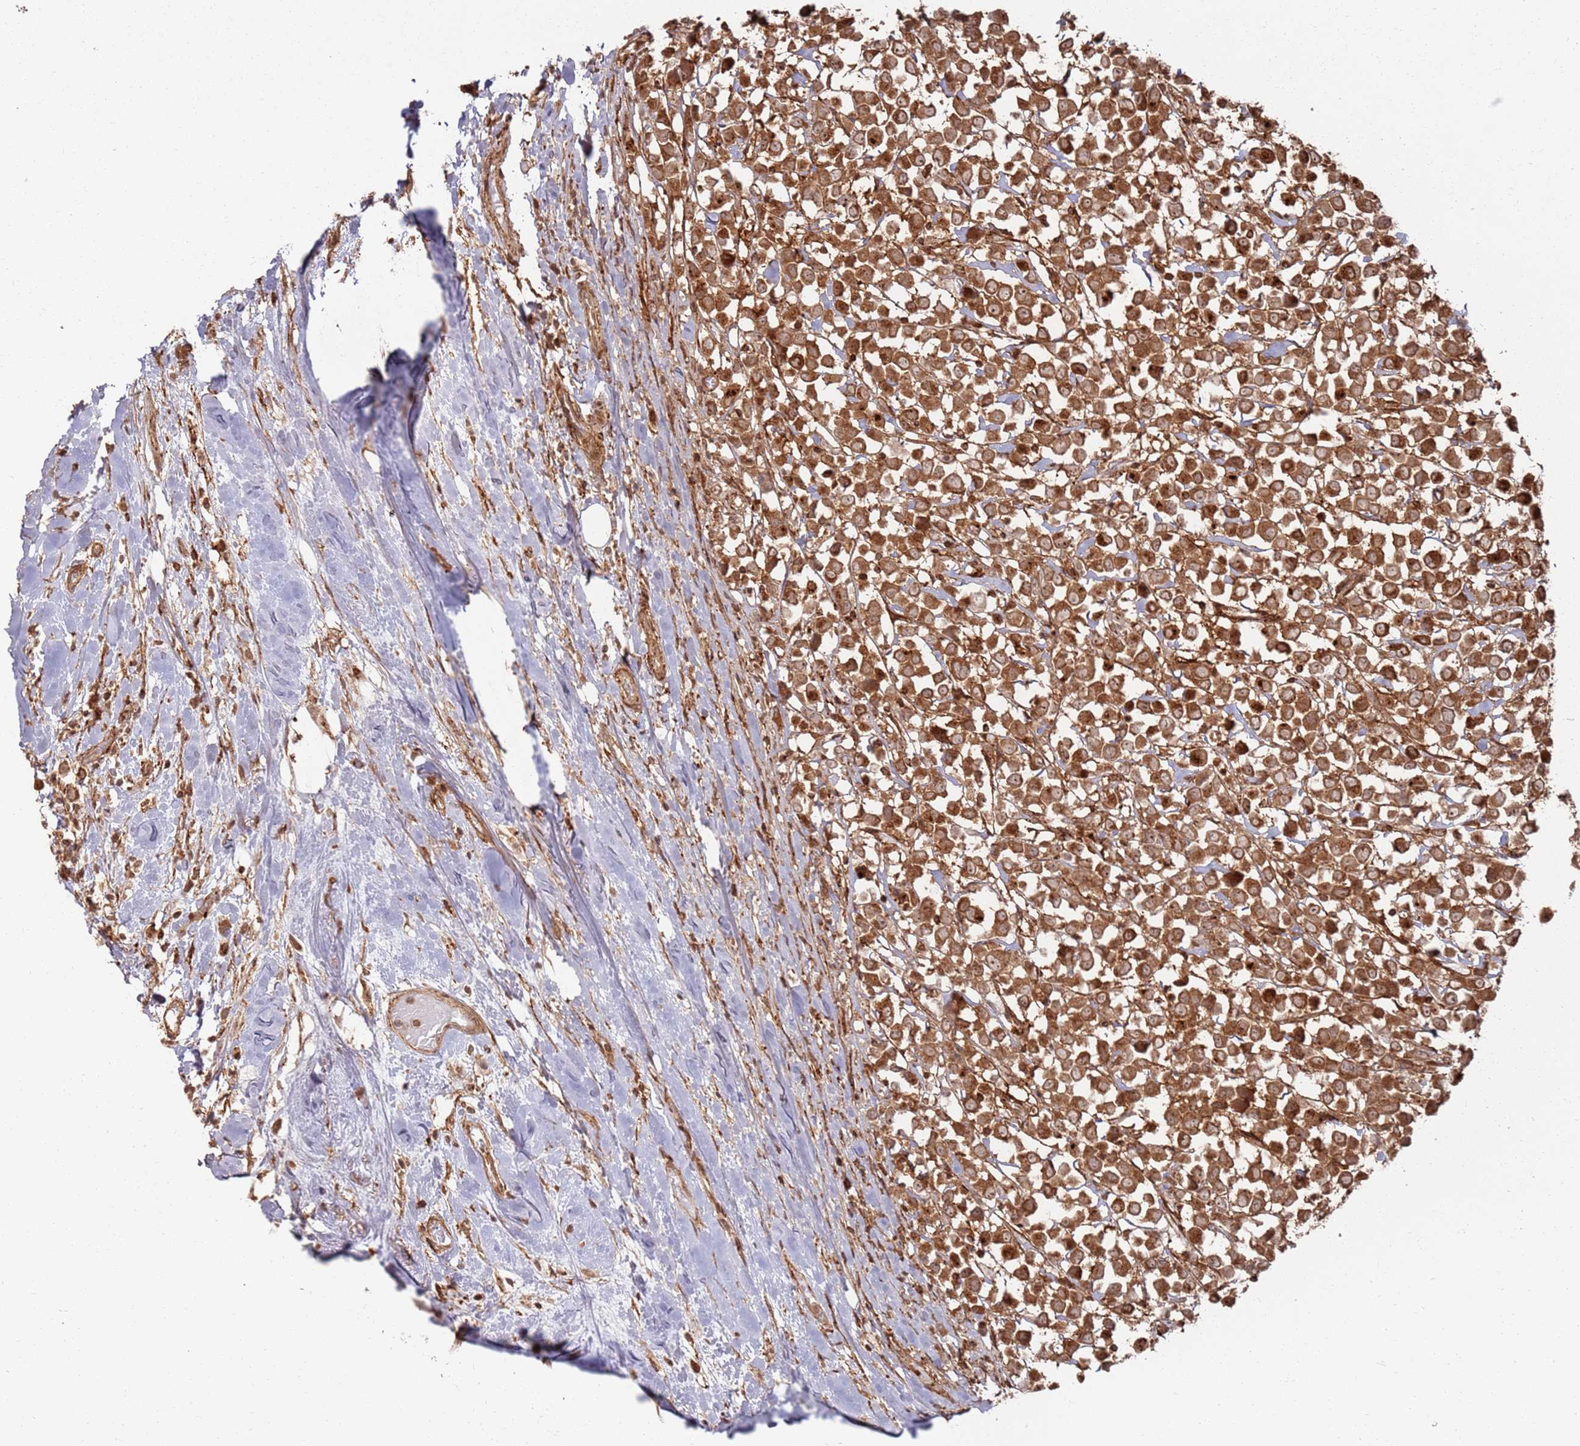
{"staining": {"intensity": "strong", "quantity": ">75%", "location": "cytoplasmic/membranous"}, "tissue": "breast cancer", "cell_type": "Tumor cells", "image_type": "cancer", "snomed": [{"axis": "morphology", "description": "Duct carcinoma"}, {"axis": "topography", "description": "Breast"}], "caption": "Breast cancer stained for a protein displays strong cytoplasmic/membranous positivity in tumor cells.", "gene": "PIH1D1", "patient": {"sex": "female", "age": 61}}